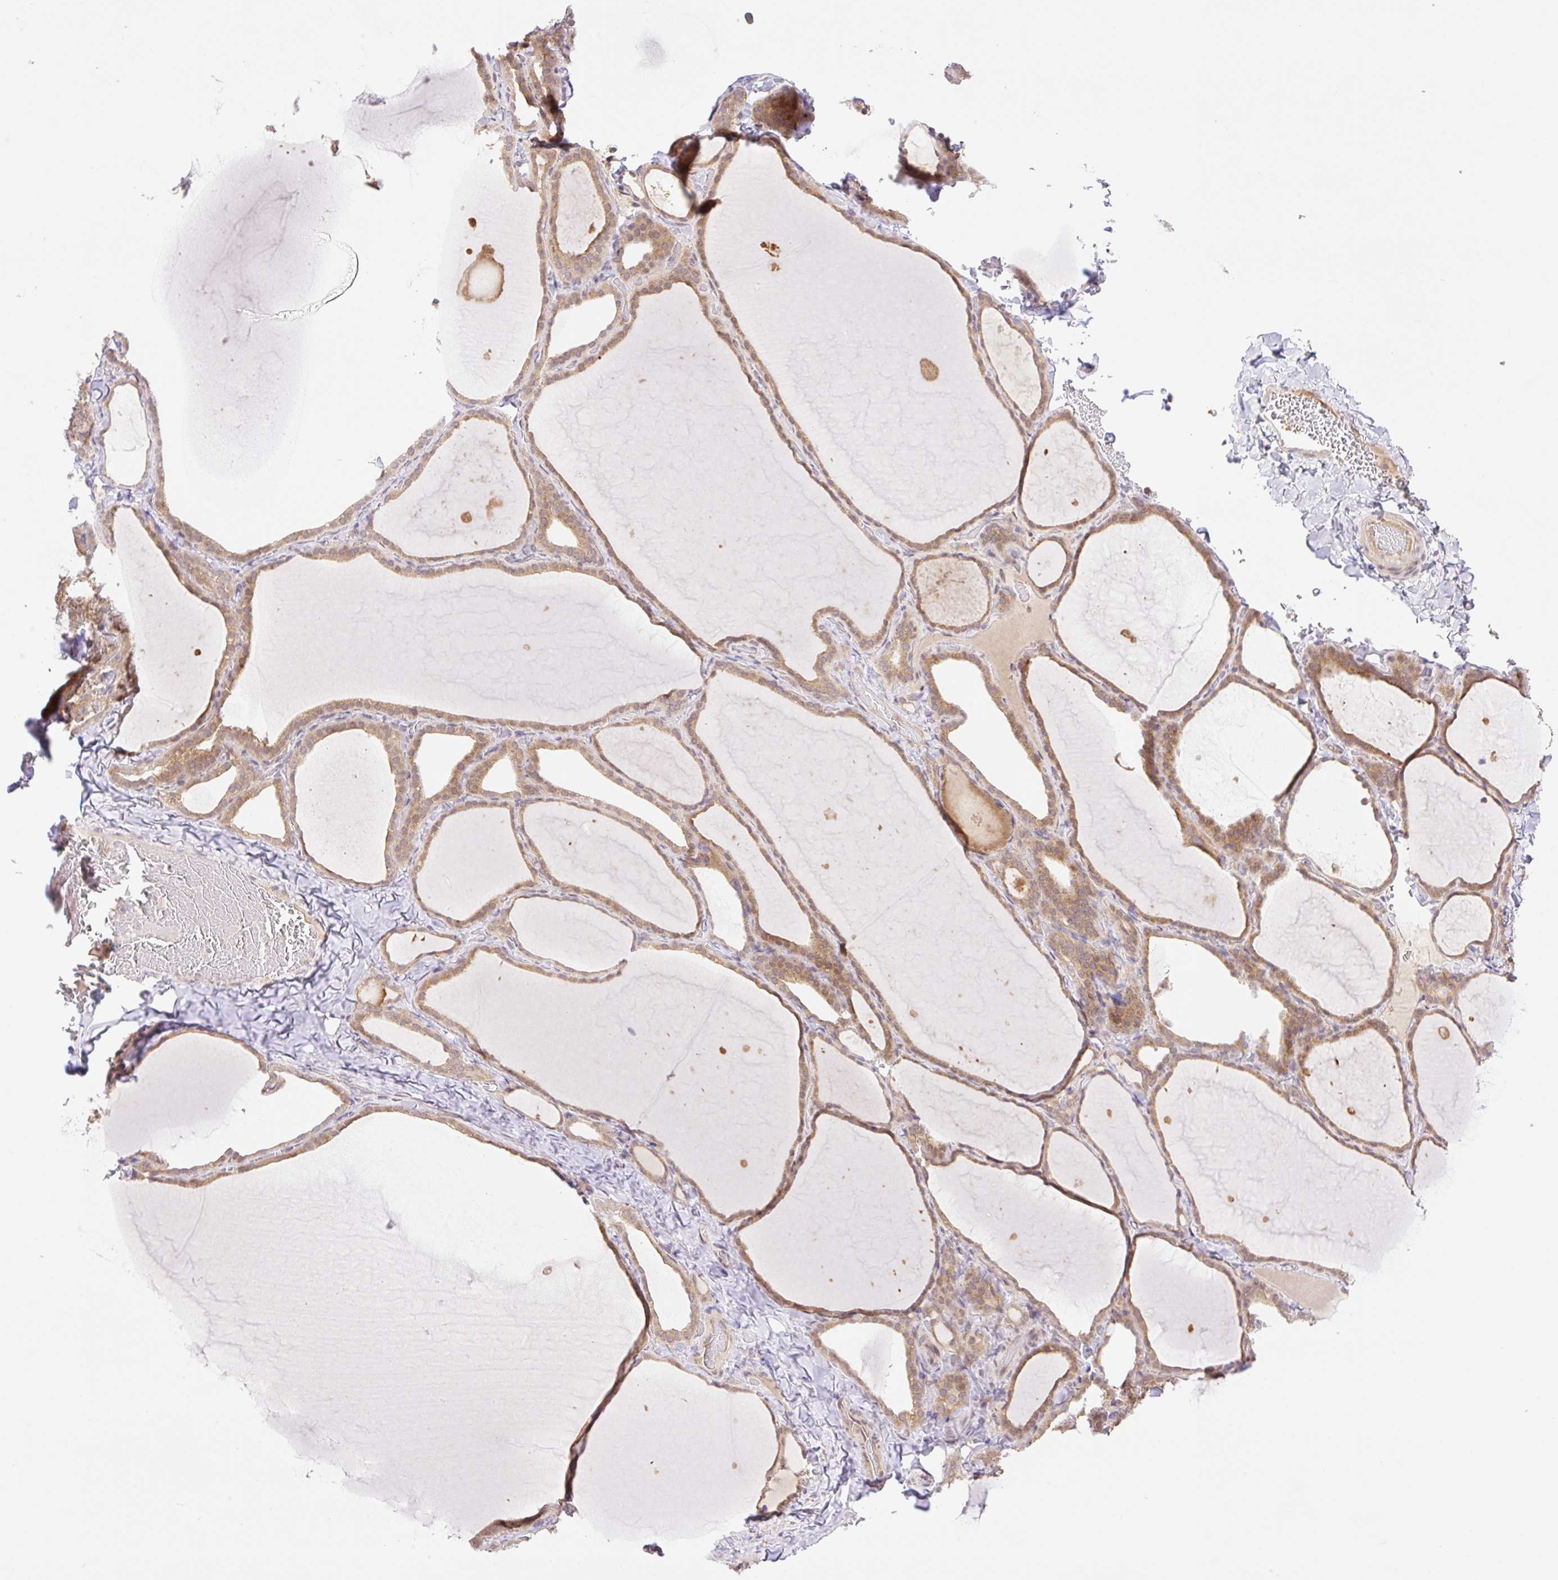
{"staining": {"intensity": "weak", "quantity": ">75%", "location": "cytoplasmic/membranous,nuclear"}, "tissue": "thyroid gland", "cell_type": "Glandular cells", "image_type": "normal", "snomed": [{"axis": "morphology", "description": "Normal tissue, NOS"}, {"axis": "topography", "description": "Thyroid gland"}], "caption": "The image exhibits immunohistochemical staining of benign thyroid gland. There is weak cytoplasmic/membranous,nuclear expression is seen in approximately >75% of glandular cells.", "gene": "VPS25", "patient": {"sex": "female", "age": 22}}